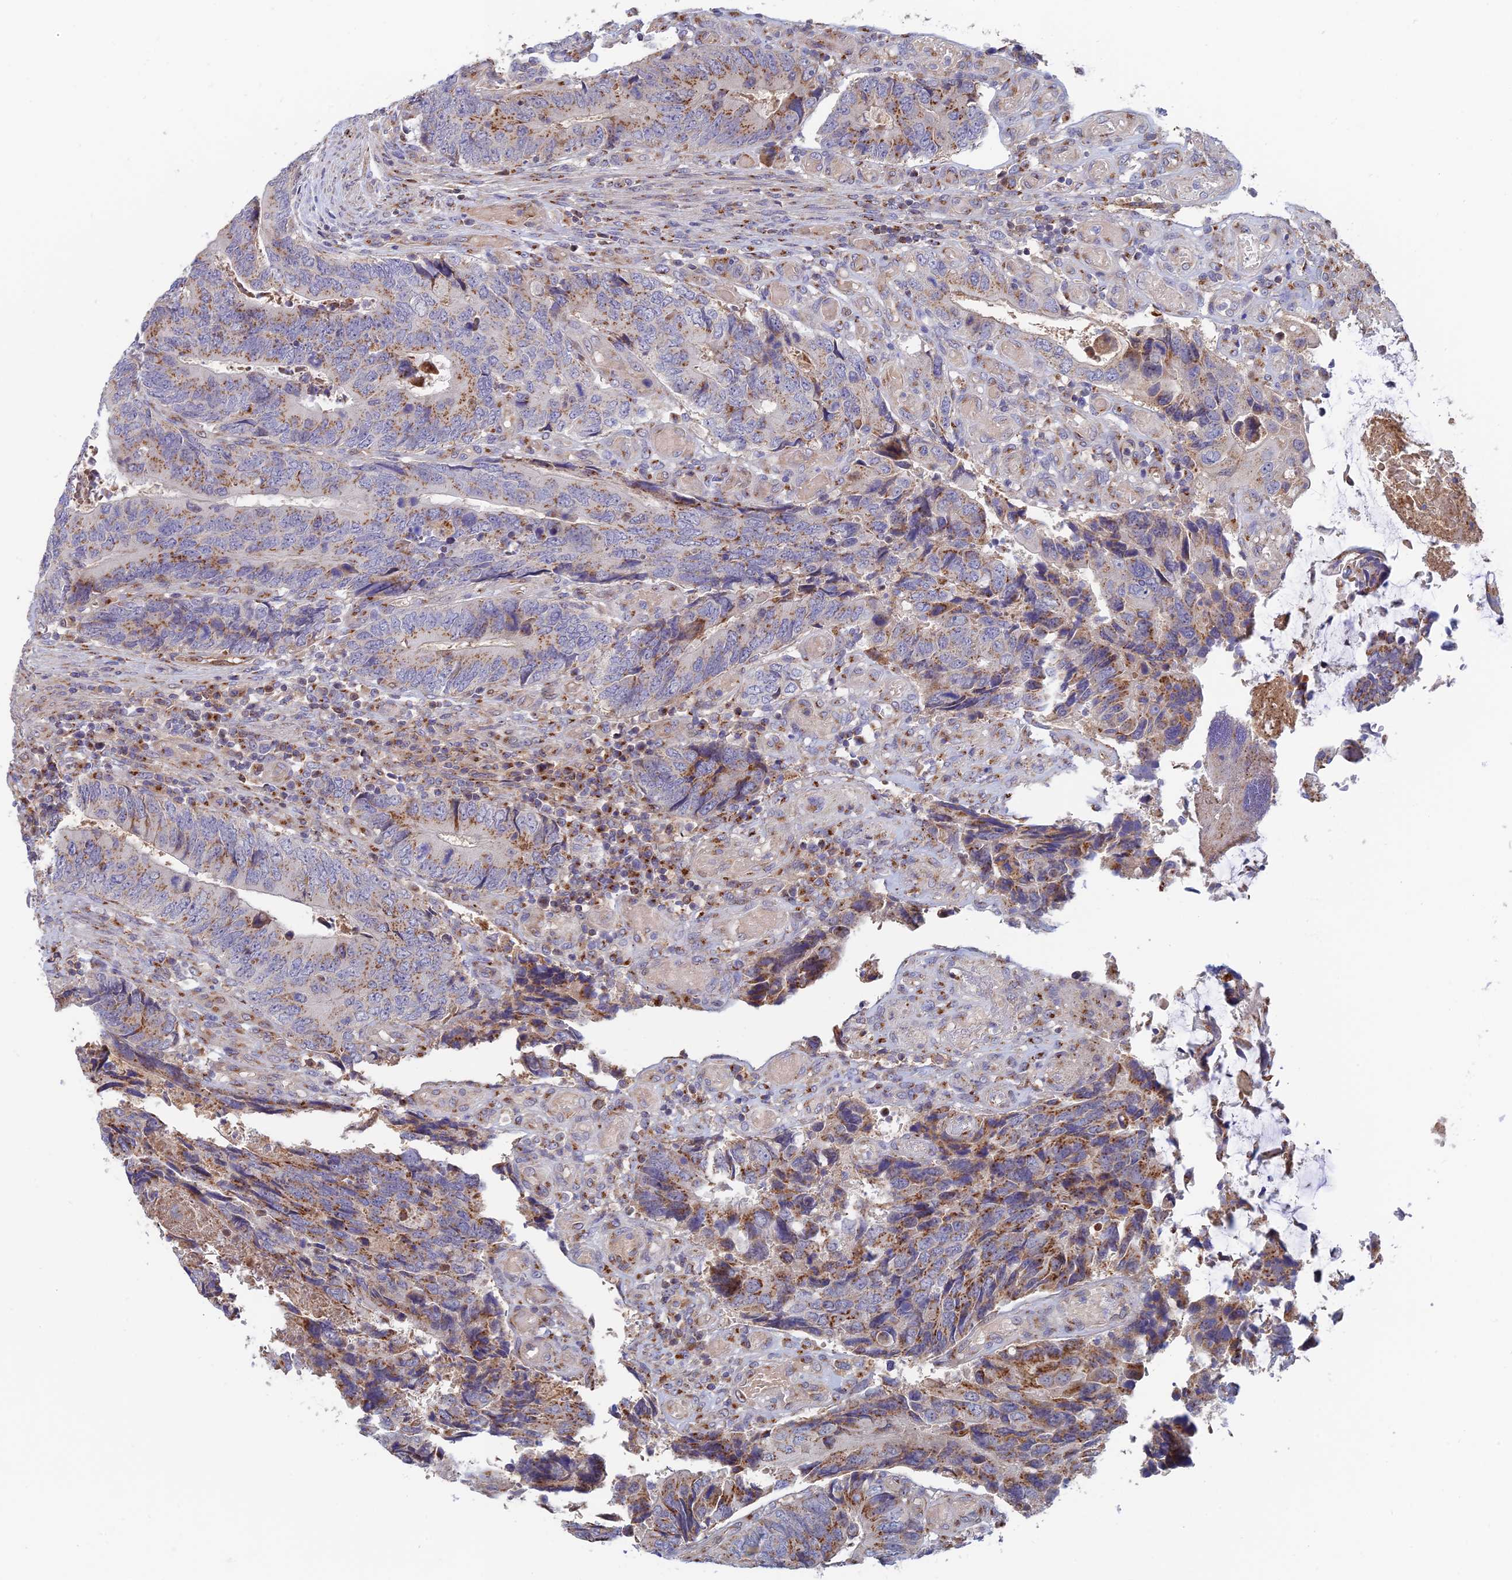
{"staining": {"intensity": "moderate", "quantity": ">75%", "location": "cytoplasmic/membranous"}, "tissue": "colorectal cancer", "cell_type": "Tumor cells", "image_type": "cancer", "snomed": [{"axis": "morphology", "description": "Adenocarcinoma, NOS"}, {"axis": "topography", "description": "Colon"}], "caption": "This micrograph reveals IHC staining of human colorectal cancer, with medium moderate cytoplasmic/membranous positivity in about >75% of tumor cells.", "gene": "HS2ST1", "patient": {"sex": "male", "age": 87}}